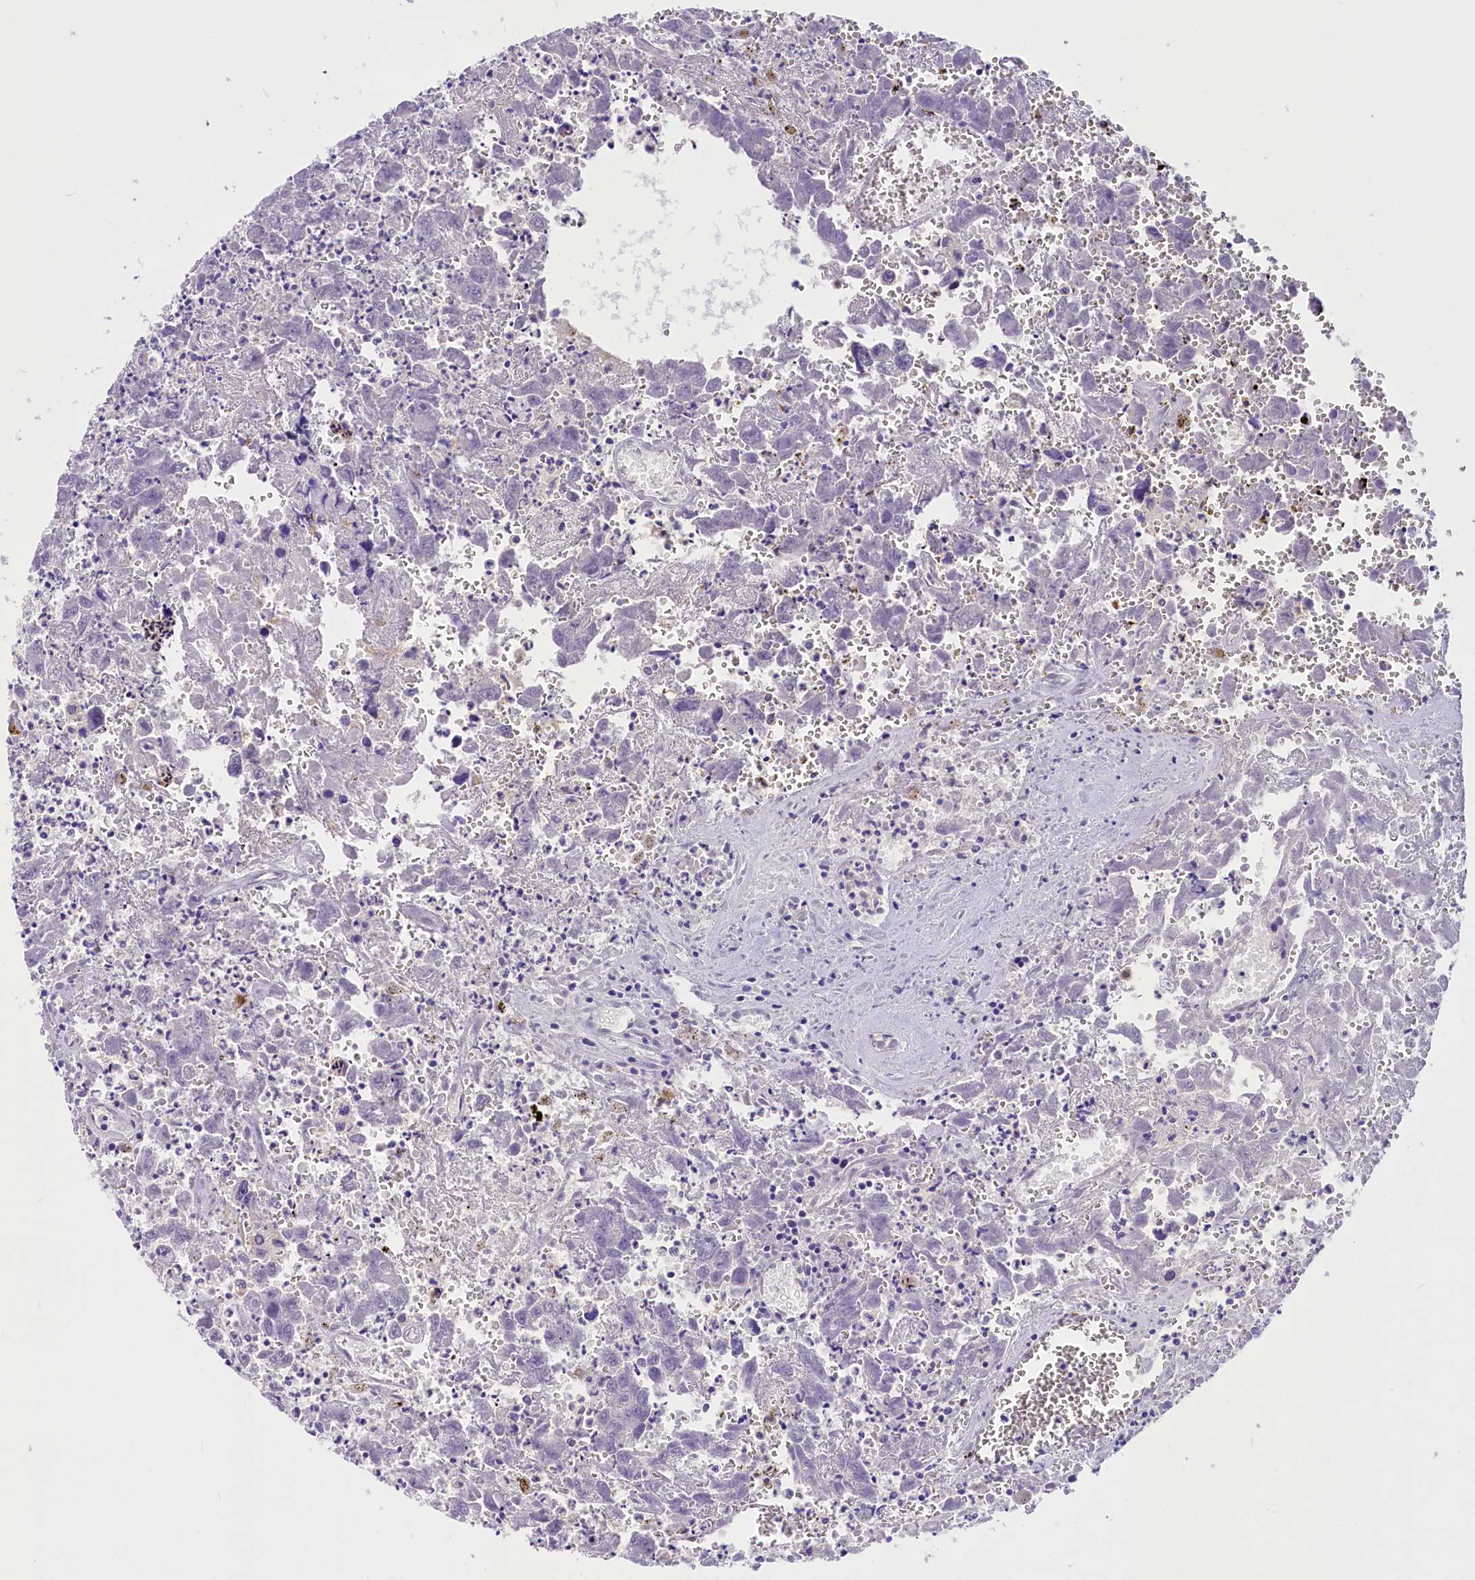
{"staining": {"intensity": "negative", "quantity": "none", "location": "none"}, "tissue": "testis cancer", "cell_type": "Tumor cells", "image_type": "cancer", "snomed": [{"axis": "morphology", "description": "Carcinoma, Embryonal, NOS"}, {"axis": "topography", "description": "Testis"}], "caption": "High magnification brightfield microscopy of testis cancer (embryonal carcinoma) stained with DAB (3,3'-diaminobenzidine) (brown) and counterstained with hematoxylin (blue): tumor cells show no significant staining.", "gene": "AP3B2", "patient": {"sex": "male", "age": 31}}